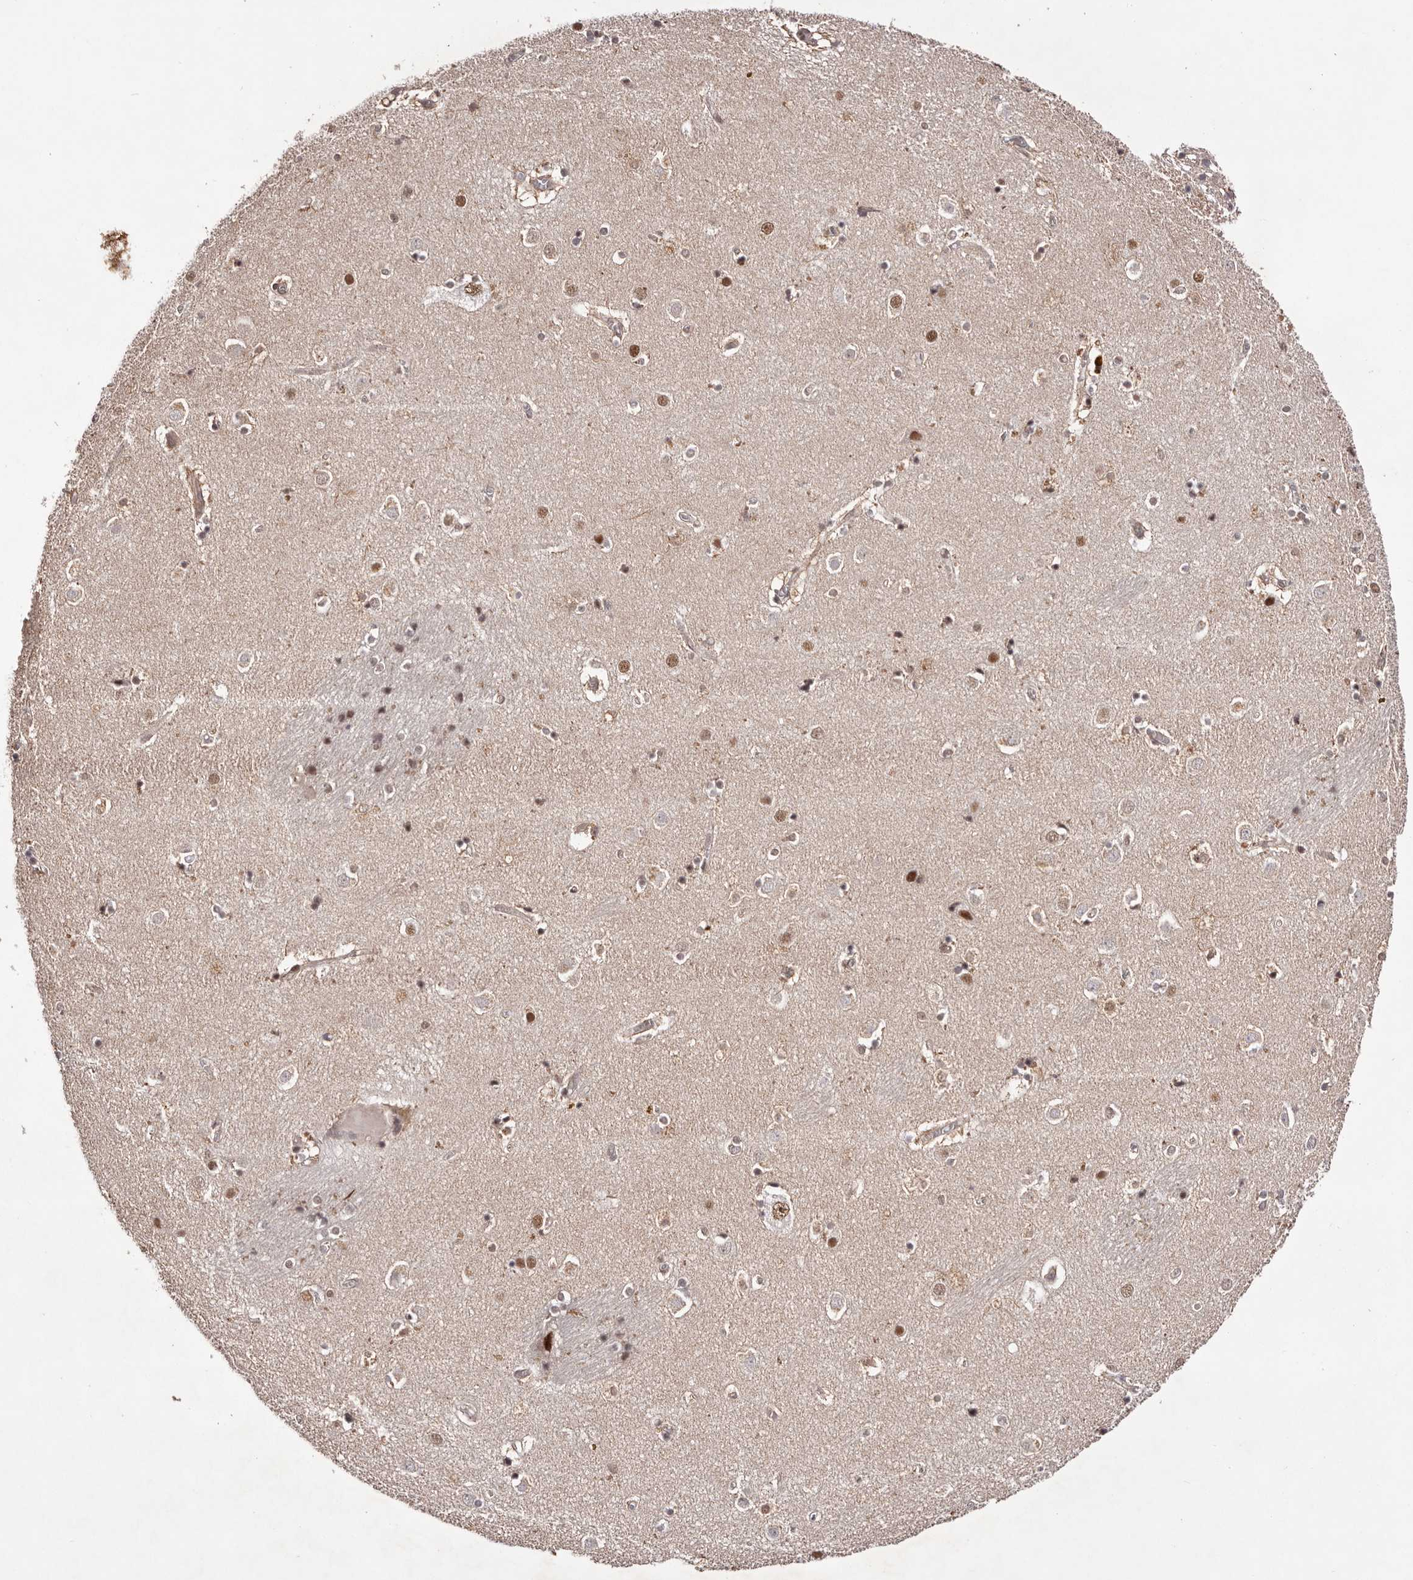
{"staining": {"intensity": "moderate", "quantity": "<25%", "location": "nuclear"}, "tissue": "caudate", "cell_type": "Glial cells", "image_type": "normal", "snomed": [{"axis": "morphology", "description": "Normal tissue, NOS"}, {"axis": "topography", "description": "Lateral ventricle wall"}], "caption": "High-magnification brightfield microscopy of normal caudate stained with DAB (brown) and counterstained with hematoxylin (blue). glial cells exhibit moderate nuclear positivity is appreciated in about<25% of cells.", "gene": "FBXO5", "patient": {"sex": "male", "age": 70}}